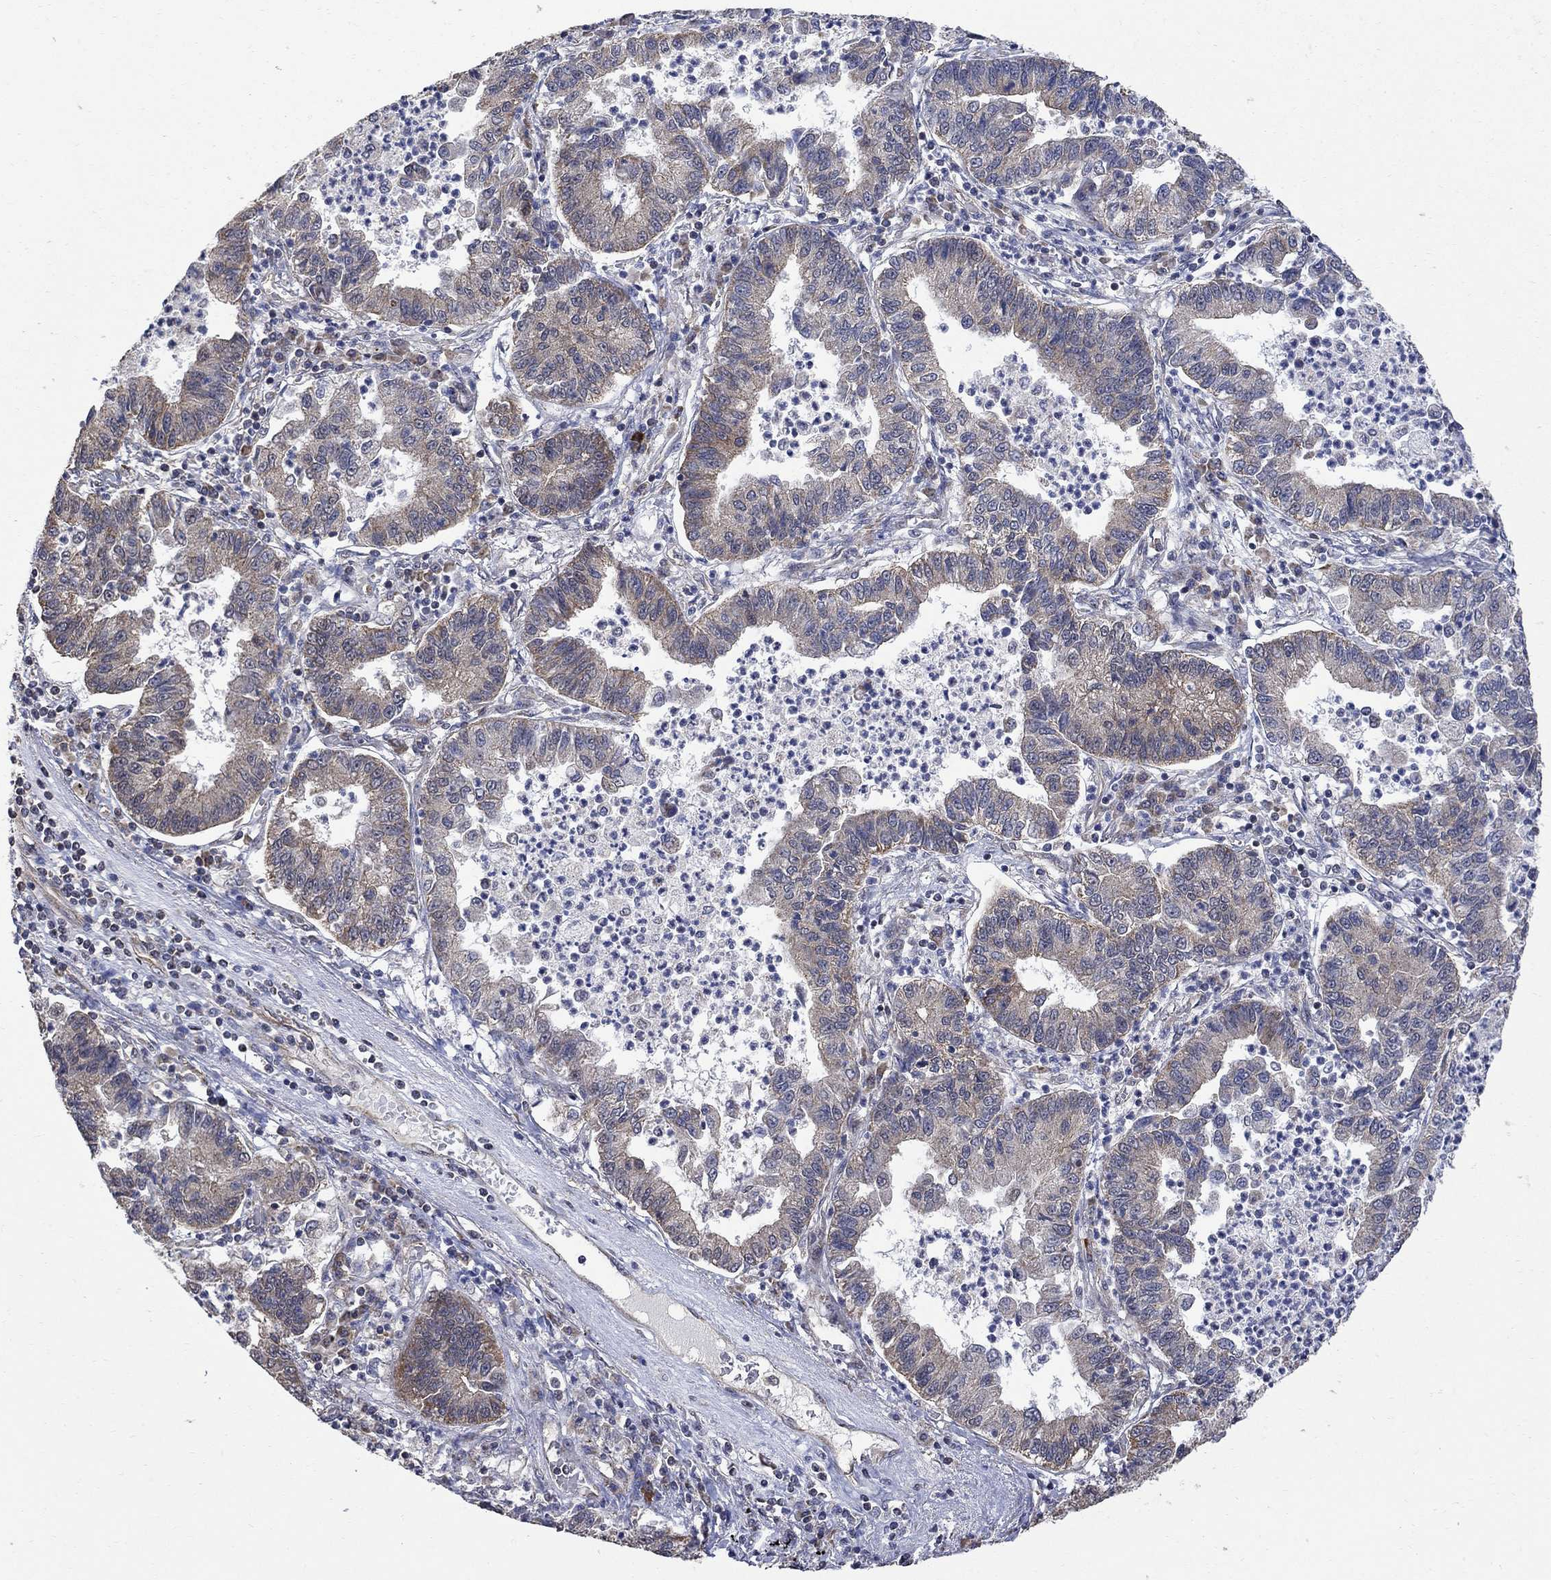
{"staining": {"intensity": "strong", "quantity": "<25%", "location": "cytoplasmic/membranous"}, "tissue": "lung cancer", "cell_type": "Tumor cells", "image_type": "cancer", "snomed": [{"axis": "morphology", "description": "Adenocarcinoma, NOS"}, {"axis": "topography", "description": "Lung"}], "caption": "A high-resolution histopathology image shows immunohistochemistry (IHC) staining of lung adenocarcinoma, which demonstrates strong cytoplasmic/membranous staining in about <25% of tumor cells.", "gene": "ANKRA2", "patient": {"sex": "female", "age": 57}}